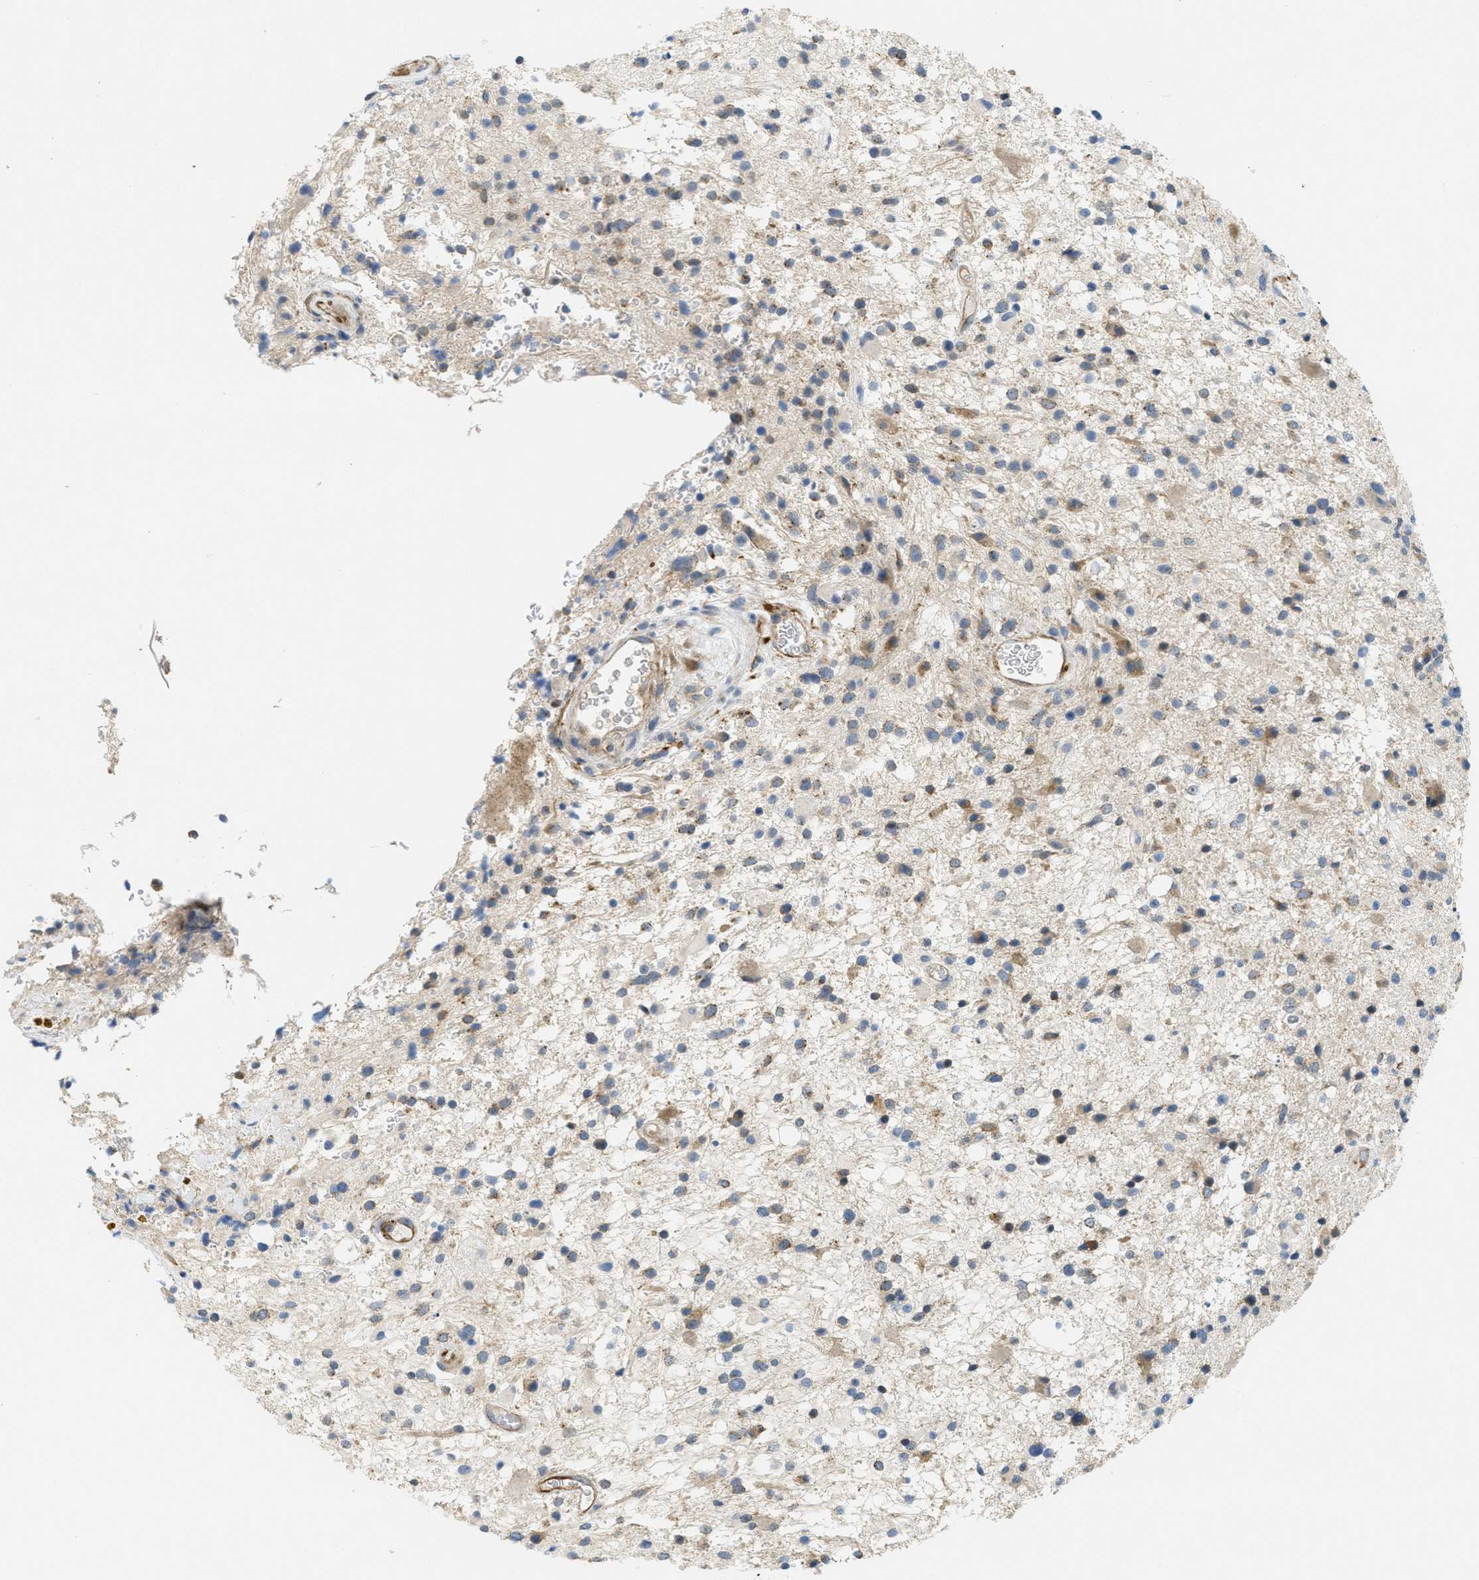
{"staining": {"intensity": "weak", "quantity": "25%-75%", "location": "cytoplasmic/membranous"}, "tissue": "glioma", "cell_type": "Tumor cells", "image_type": "cancer", "snomed": [{"axis": "morphology", "description": "Glioma, malignant, High grade"}, {"axis": "topography", "description": "Brain"}], "caption": "A low amount of weak cytoplasmic/membranous expression is present in about 25%-75% of tumor cells in malignant glioma (high-grade) tissue. (DAB (3,3'-diaminobenzidine) IHC with brightfield microscopy, high magnification).", "gene": "ZFYVE9", "patient": {"sex": "male", "age": 33}}